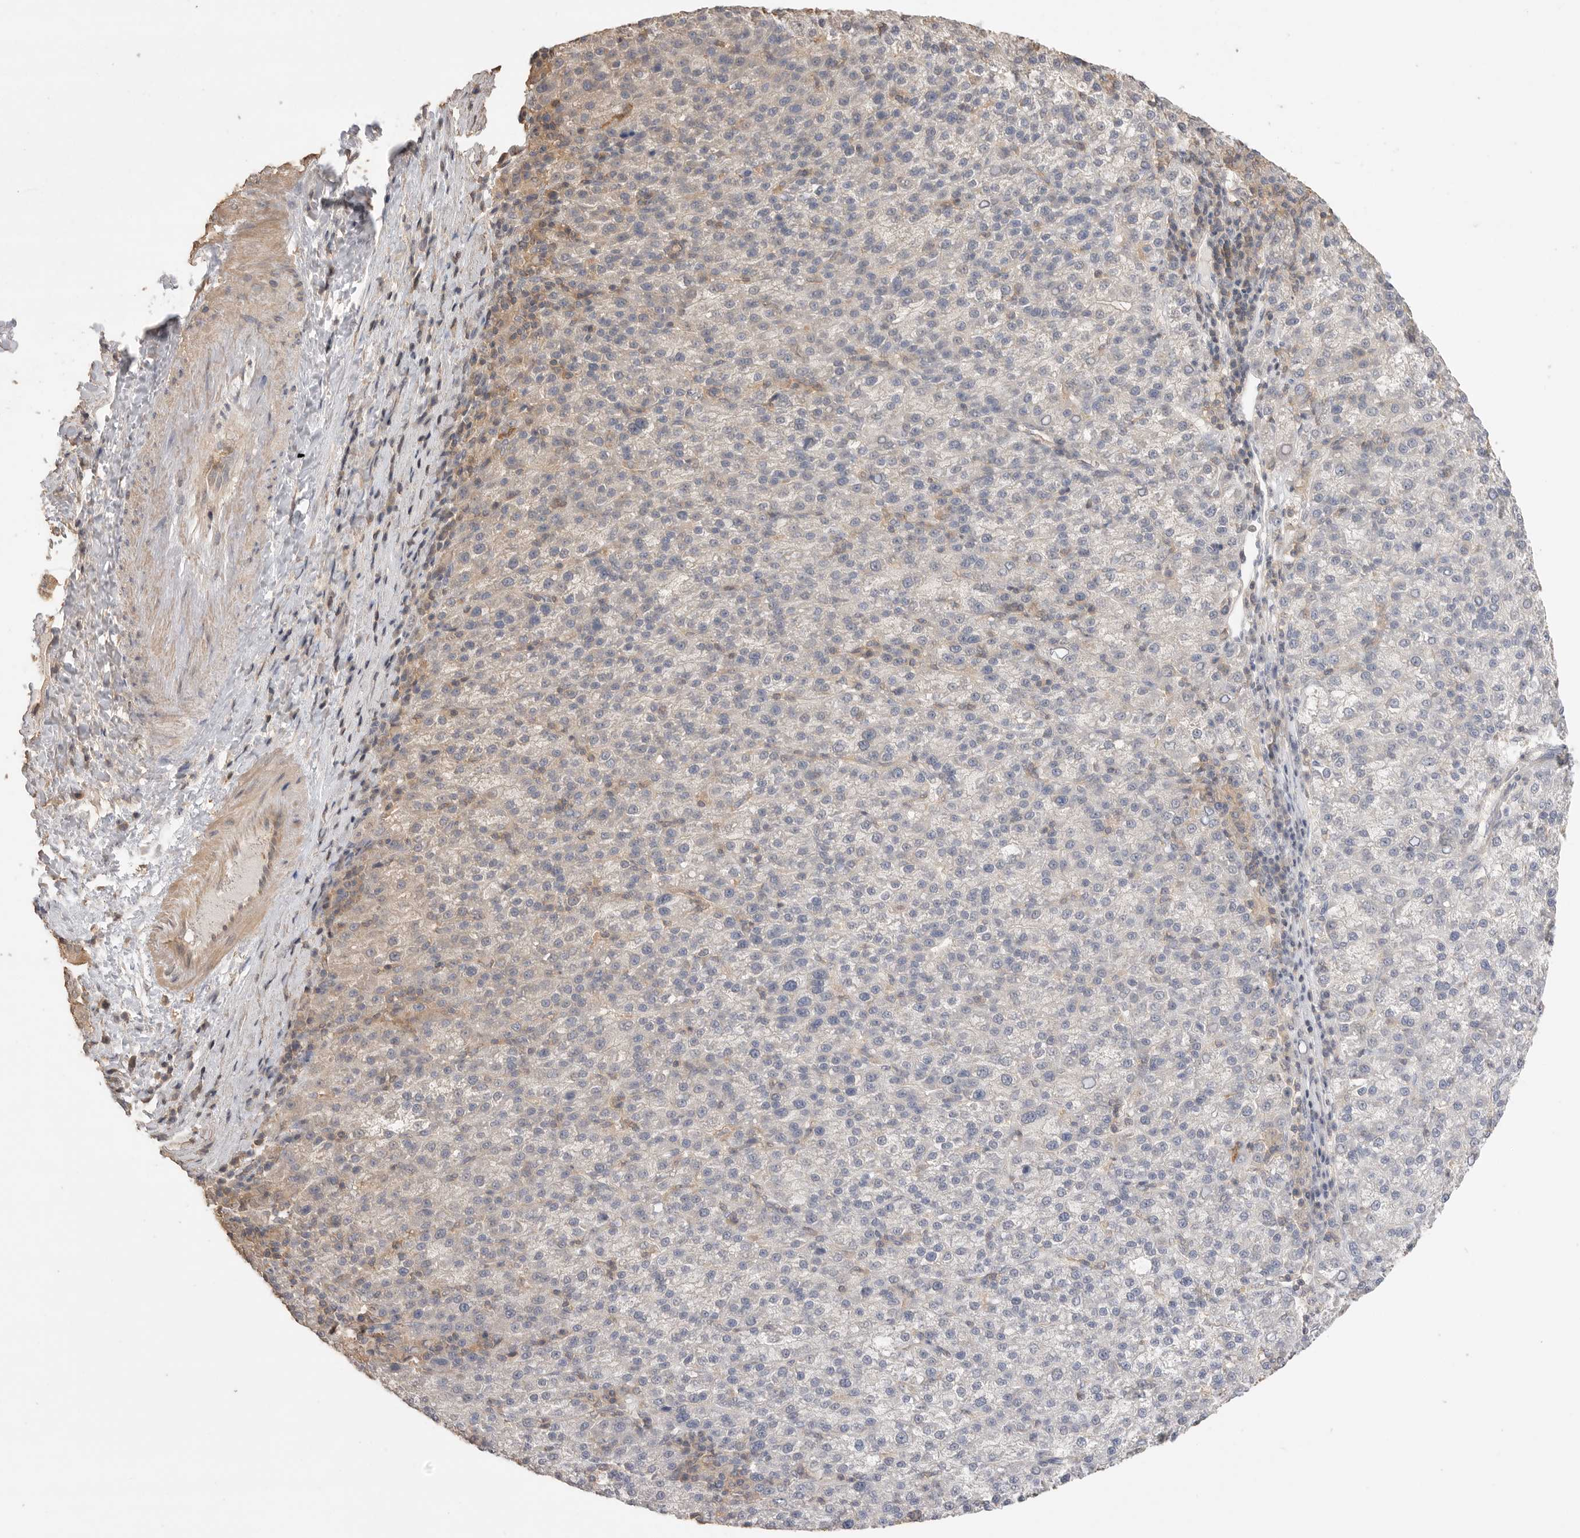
{"staining": {"intensity": "negative", "quantity": "none", "location": "none"}, "tissue": "liver cancer", "cell_type": "Tumor cells", "image_type": "cancer", "snomed": [{"axis": "morphology", "description": "Carcinoma, Hepatocellular, NOS"}, {"axis": "topography", "description": "Liver"}], "caption": "Immunohistochemistry of human liver cancer (hepatocellular carcinoma) exhibits no expression in tumor cells.", "gene": "MAP2K1", "patient": {"sex": "female", "age": 58}}